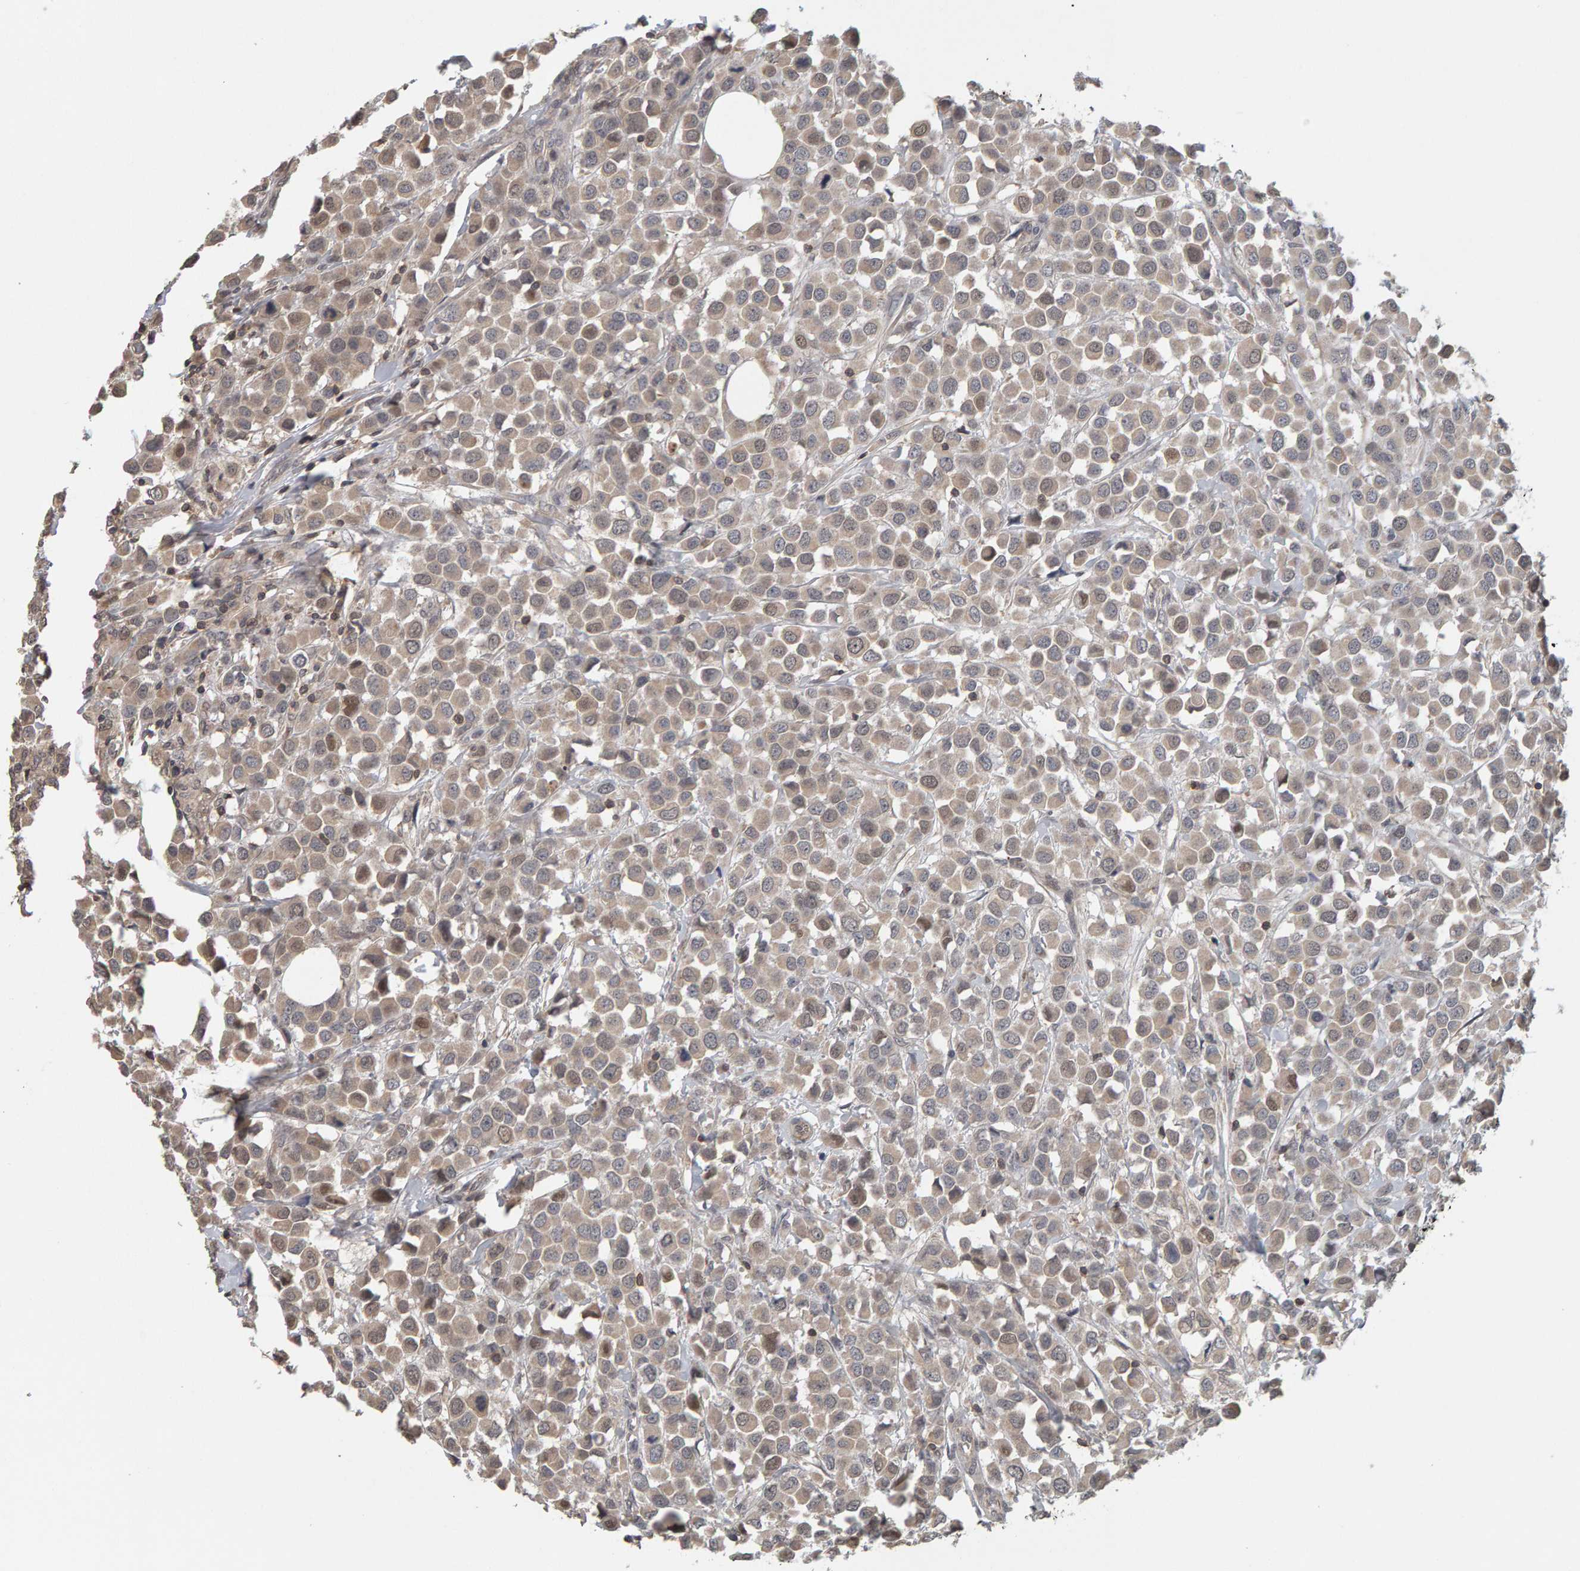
{"staining": {"intensity": "weak", "quantity": ">75%", "location": "cytoplasmic/membranous"}, "tissue": "breast cancer", "cell_type": "Tumor cells", "image_type": "cancer", "snomed": [{"axis": "morphology", "description": "Duct carcinoma"}, {"axis": "topography", "description": "Breast"}], "caption": "An immunohistochemistry image of tumor tissue is shown. Protein staining in brown highlights weak cytoplasmic/membranous positivity in breast cancer (infiltrating ductal carcinoma) within tumor cells. The protein is shown in brown color, while the nuclei are stained blue.", "gene": "TEFM", "patient": {"sex": "female", "age": 61}}